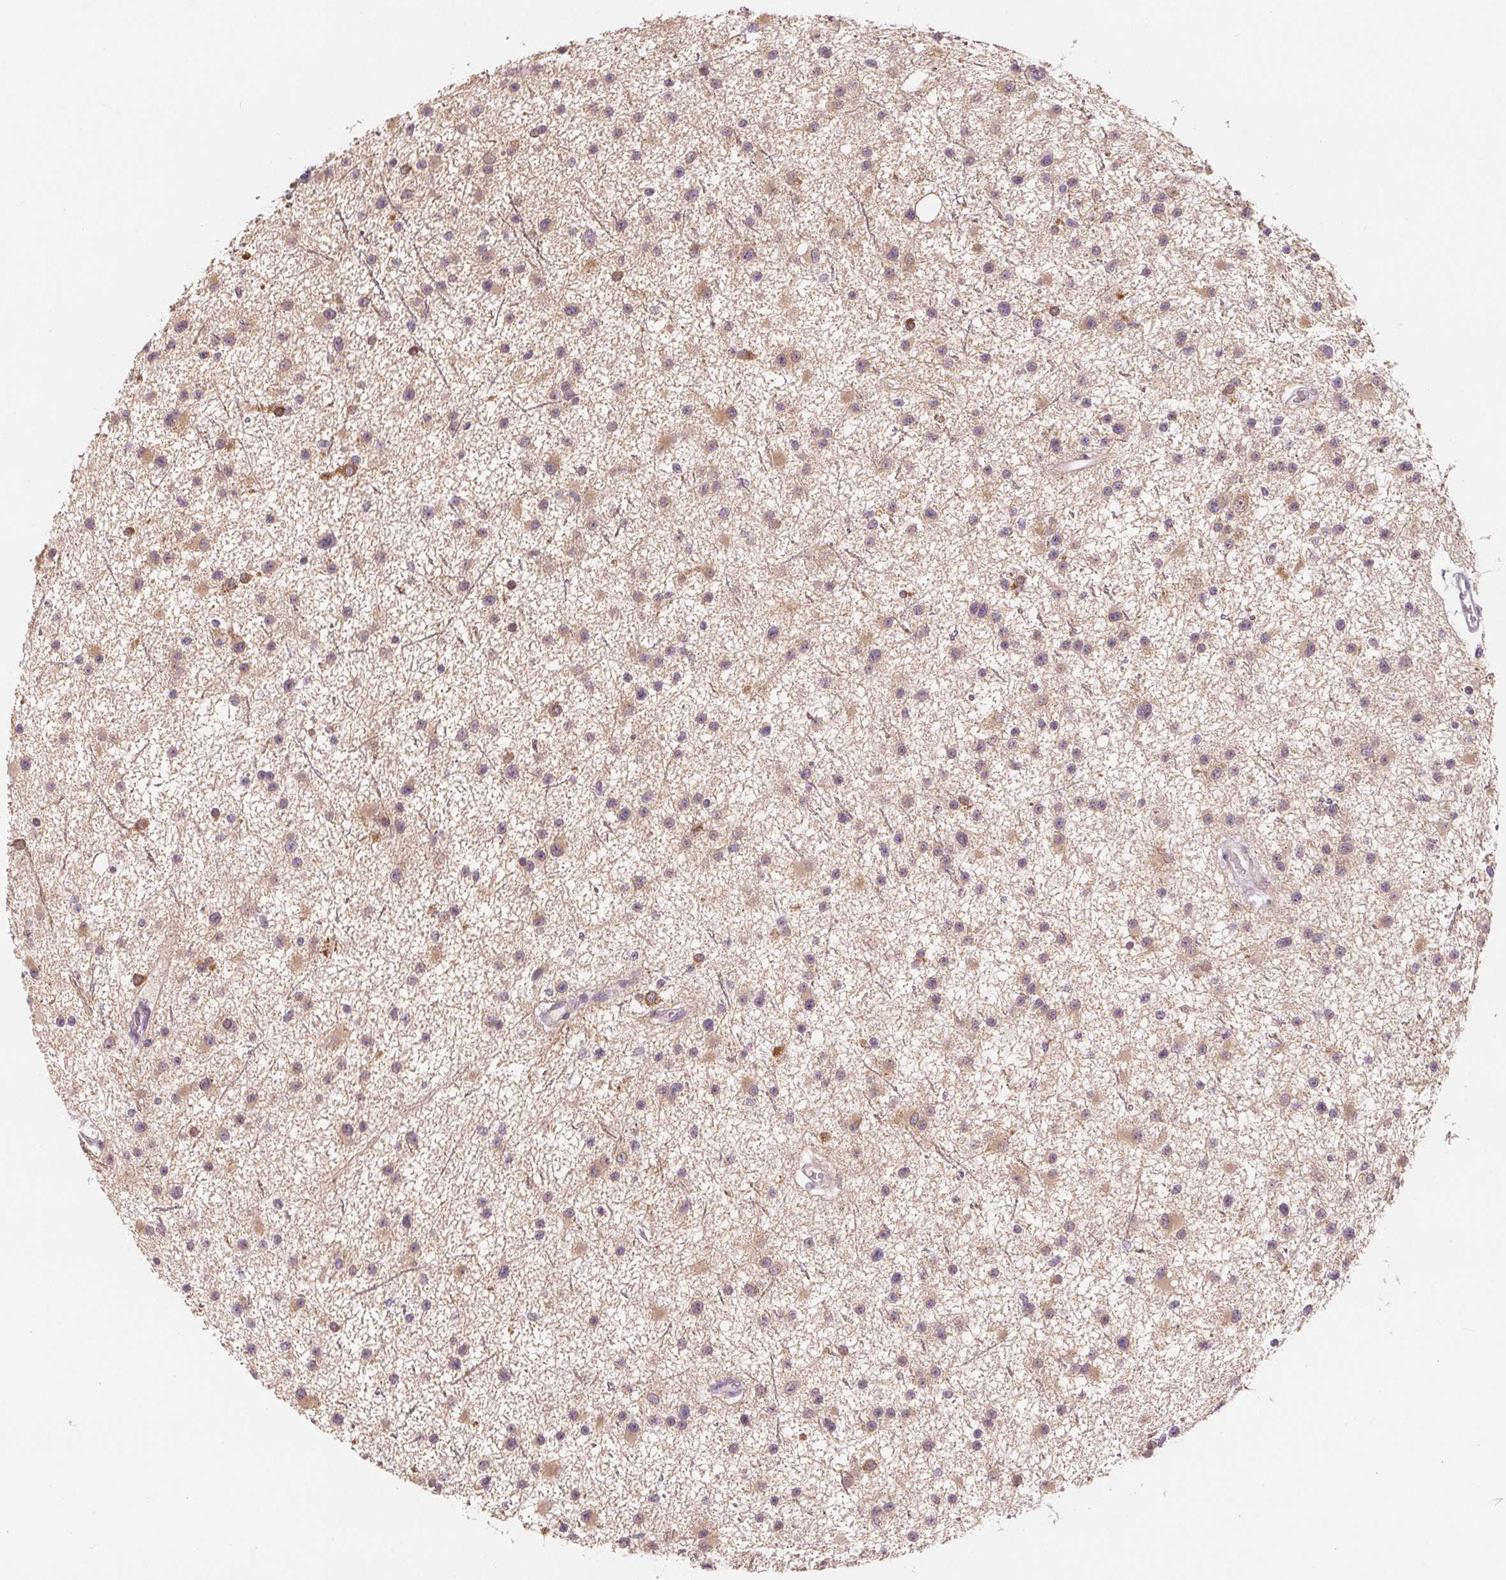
{"staining": {"intensity": "weak", "quantity": ">75%", "location": "cytoplasmic/membranous"}, "tissue": "glioma", "cell_type": "Tumor cells", "image_type": "cancer", "snomed": [{"axis": "morphology", "description": "Glioma, malignant, Low grade"}, {"axis": "topography", "description": "Brain"}], "caption": "Low-grade glioma (malignant) tissue reveals weak cytoplasmic/membranous staining in approximately >75% of tumor cells, visualized by immunohistochemistry.", "gene": "CFC1", "patient": {"sex": "male", "age": 43}}